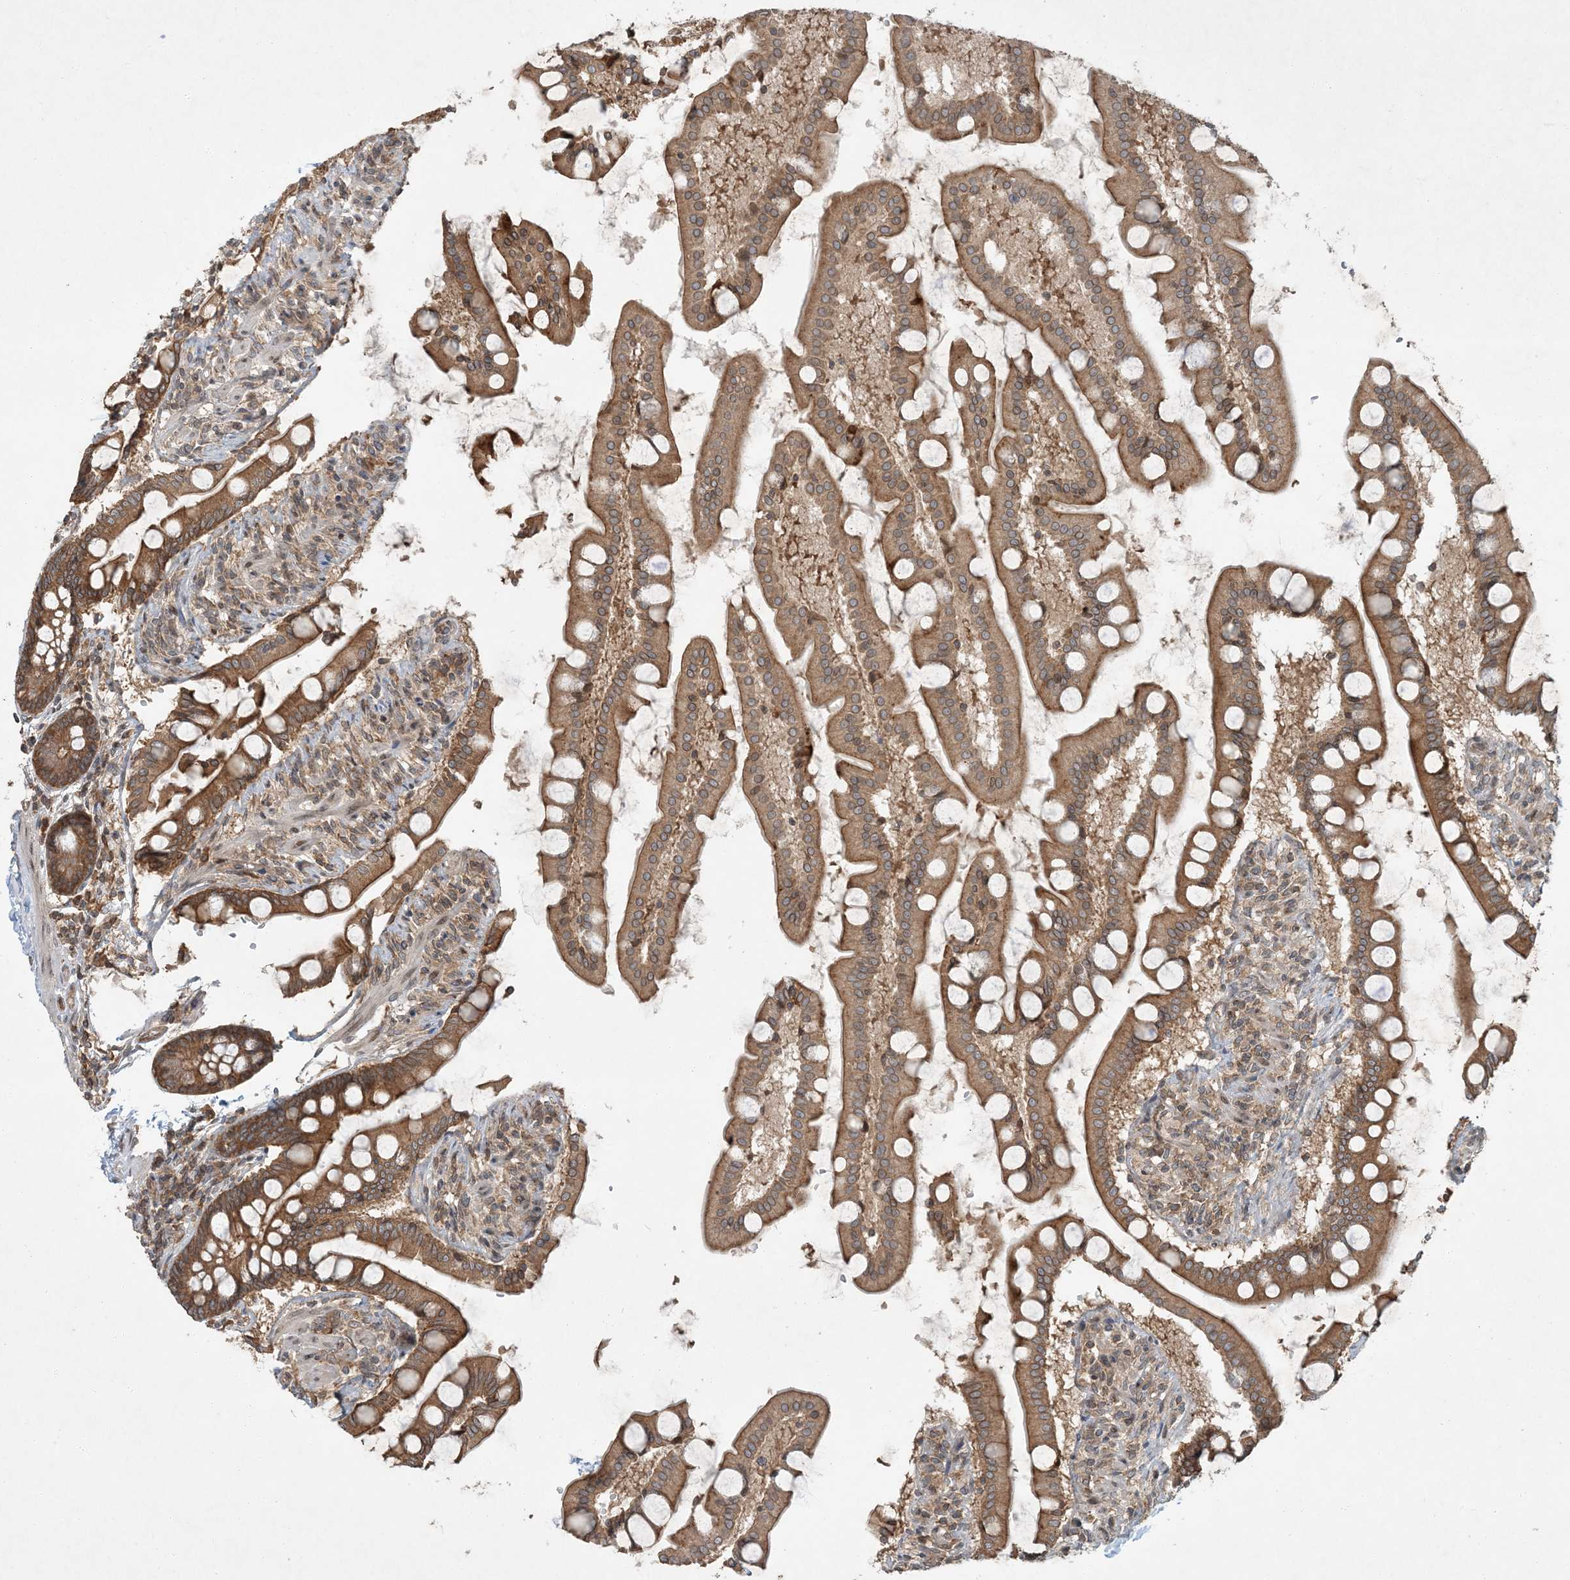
{"staining": {"intensity": "moderate", "quantity": ">75%", "location": "cytoplasmic/membranous"}, "tissue": "small intestine", "cell_type": "Glandular cells", "image_type": "normal", "snomed": [{"axis": "morphology", "description": "Normal tissue, NOS"}, {"axis": "topography", "description": "Small intestine"}], "caption": "Moderate cytoplasmic/membranous protein staining is present in approximately >75% of glandular cells in small intestine.", "gene": "COMMD8", "patient": {"sex": "male", "age": 41}}